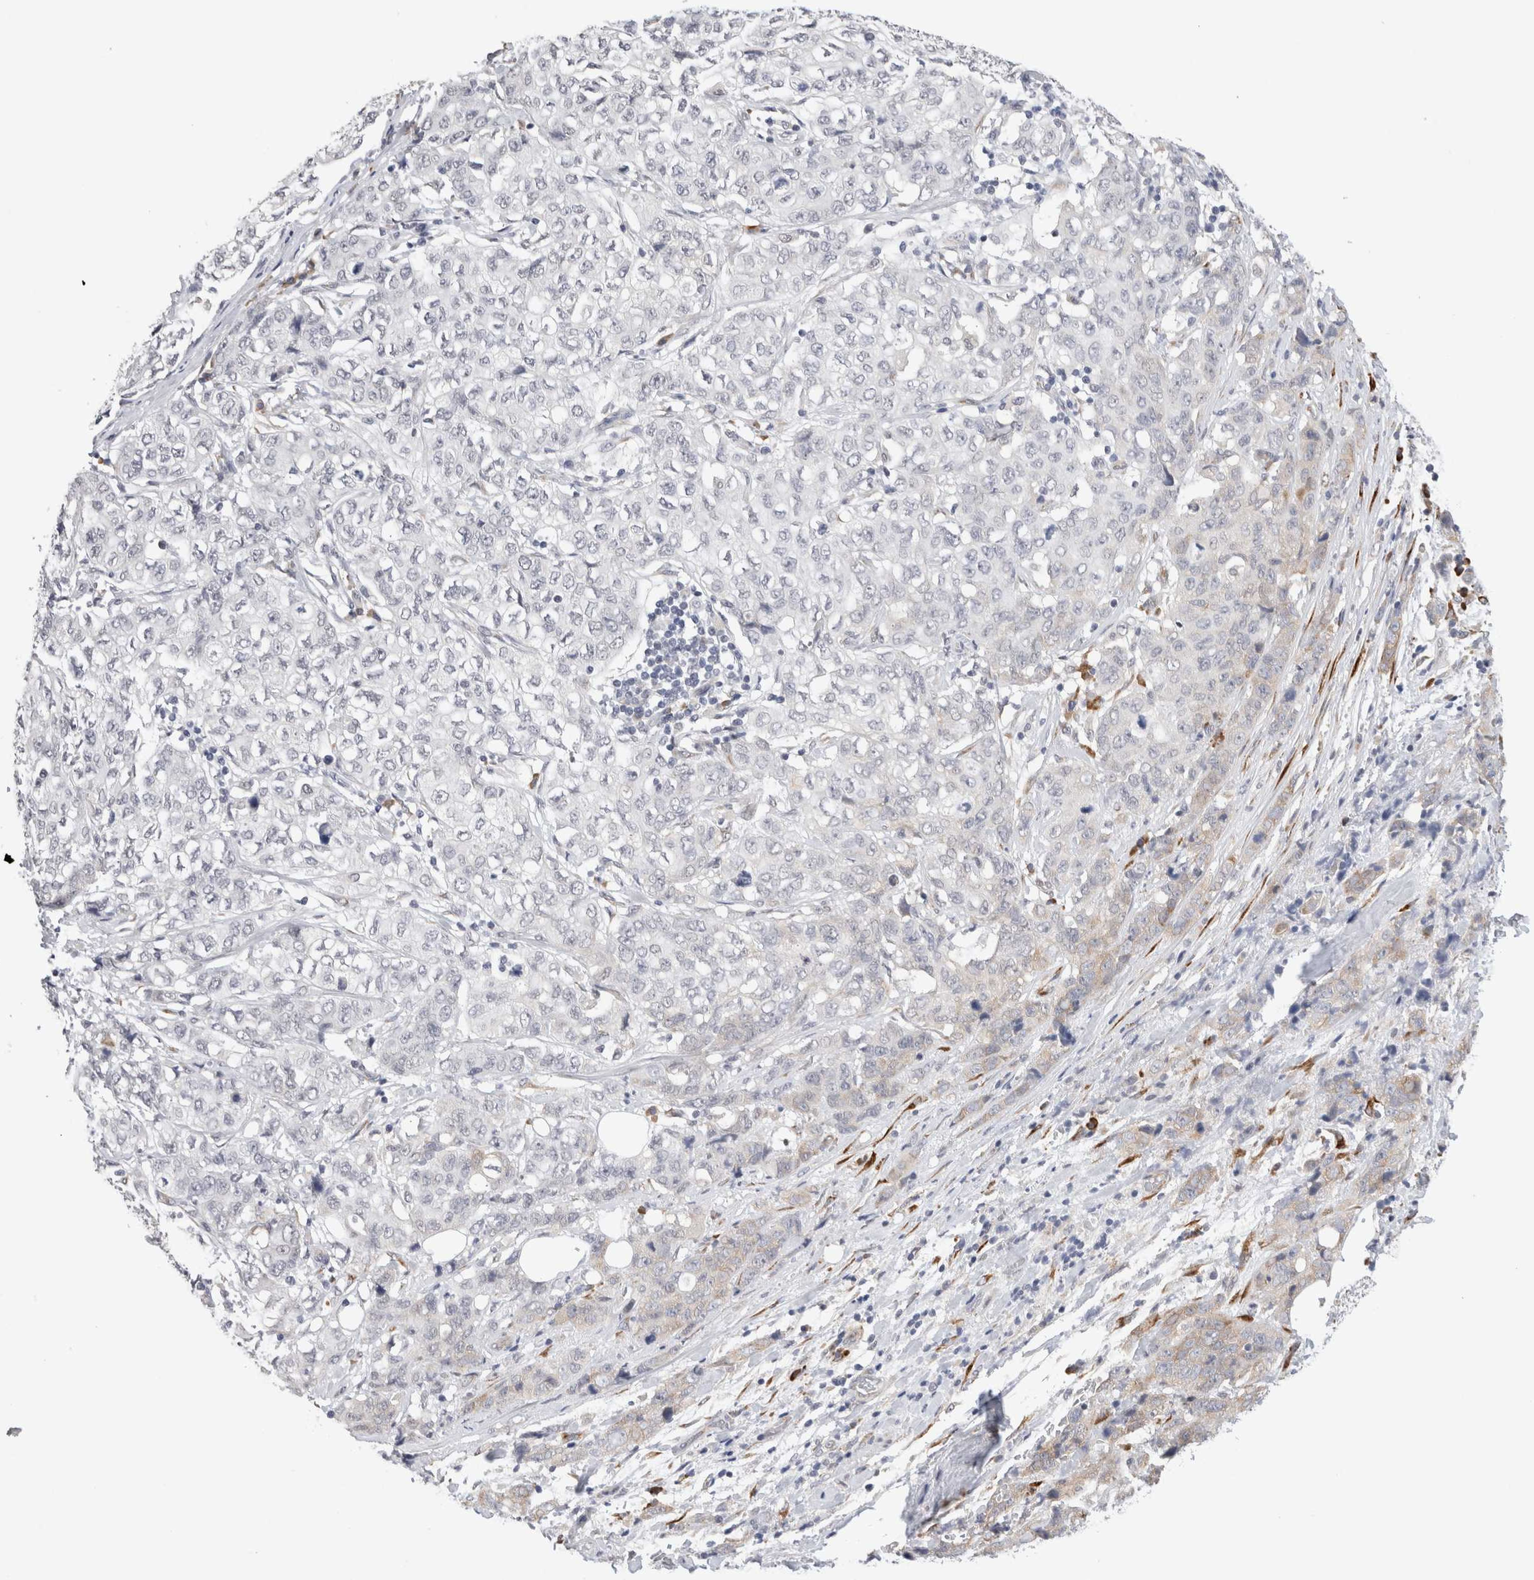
{"staining": {"intensity": "negative", "quantity": "none", "location": "none"}, "tissue": "stomach cancer", "cell_type": "Tumor cells", "image_type": "cancer", "snomed": [{"axis": "morphology", "description": "Adenocarcinoma, NOS"}, {"axis": "topography", "description": "Stomach"}], "caption": "The image exhibits no significant expression in tumor cells of stomach cancer.", "gene": "HDLBP", "patient": {"sex": "male", "age": 48}}